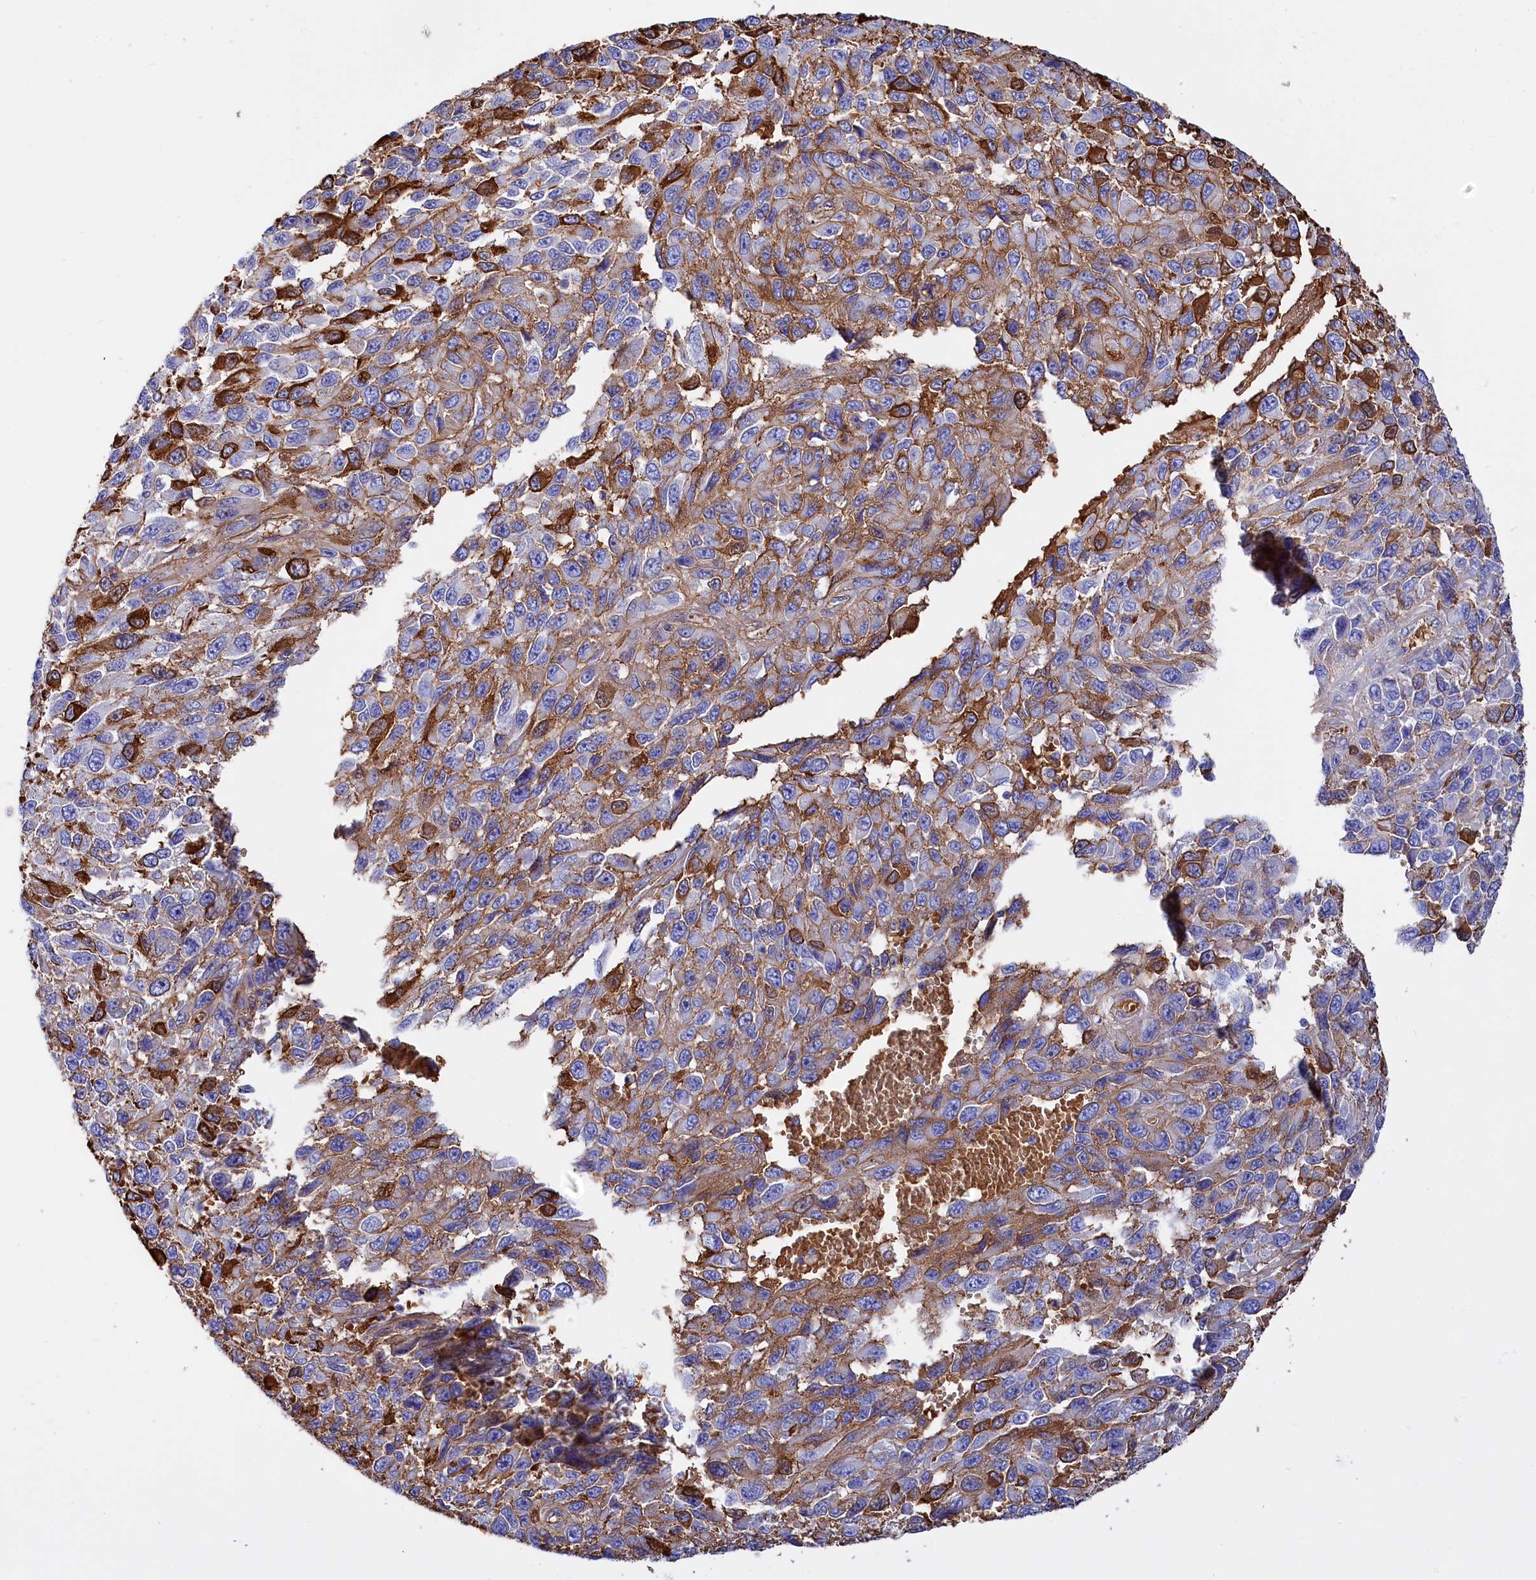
{"staining": {"intensity": "strong", "quantity": "25%-75%", "location": "cytoplasmic/membranous"}, "tissue": "melanoma", "cell_type": "Tumor cells", "image_type": "cancer", "snomed": [{"axis": "morphology", "description": "Normal tissue, NOS"}, {"axis": "morphology", "description": "Malignant melanoma, NOS"}, {"axis": "topography", "description": "Skin"}], "caption": "IHC (DAB (3,3'-diaminobenzidine)) staining of melanoma exhibits strong cytoplasmic/membranous protein staining in about 25%-75% of tumor cells. (Brightfield microscopy of DAB IHC at high magnification).", "gene": "RPUSD3", "patient": {"sex": "female", "age": 96}}